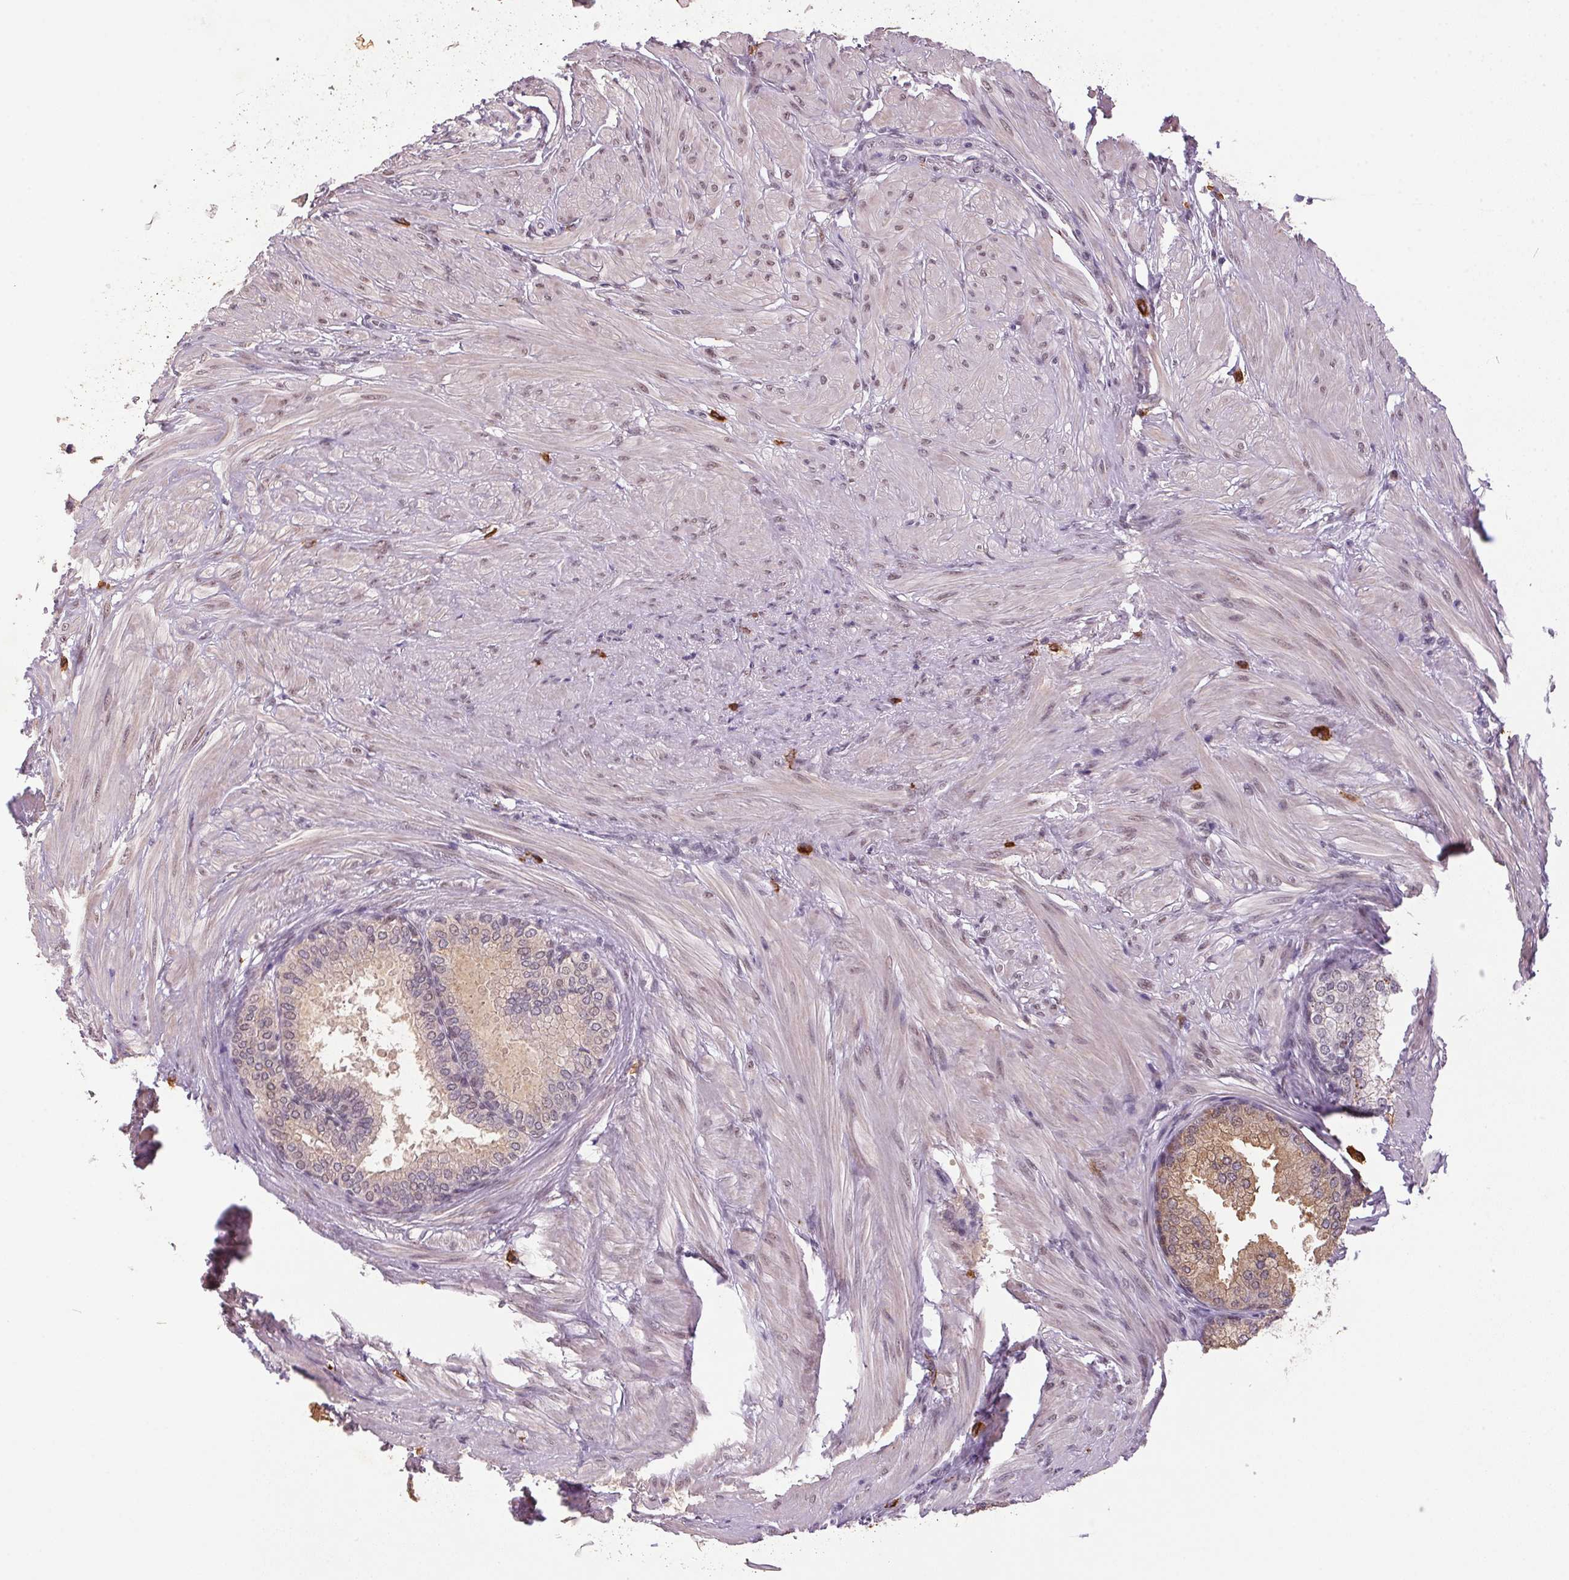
{"staining": {"intensity": "moderate", "quantity": ">75%", "location": "cytoplasmic/membranous"}, "tissue": "prostate", "cell_type": "Glandular cells", "image_type": "normal", "snomed": [{"axis": "morphology", "description": "Normal tissue, NOS"}, {"axis": "topography", "description": "Prostate"}, {"axis": "topography", "description": "Peripheral nerve tissue"}], "caption": "Immunohistochemical staining of unremarkable prostate displays >75% levels of moderate cytoplasmic/membranous protein positivity in about >75% of glandular cells. (brown staining indicates protein expression, while blue staining denotes nuclei).", "gene": "ZBTB4", "patient": {"sex": "male", "age": 55}}